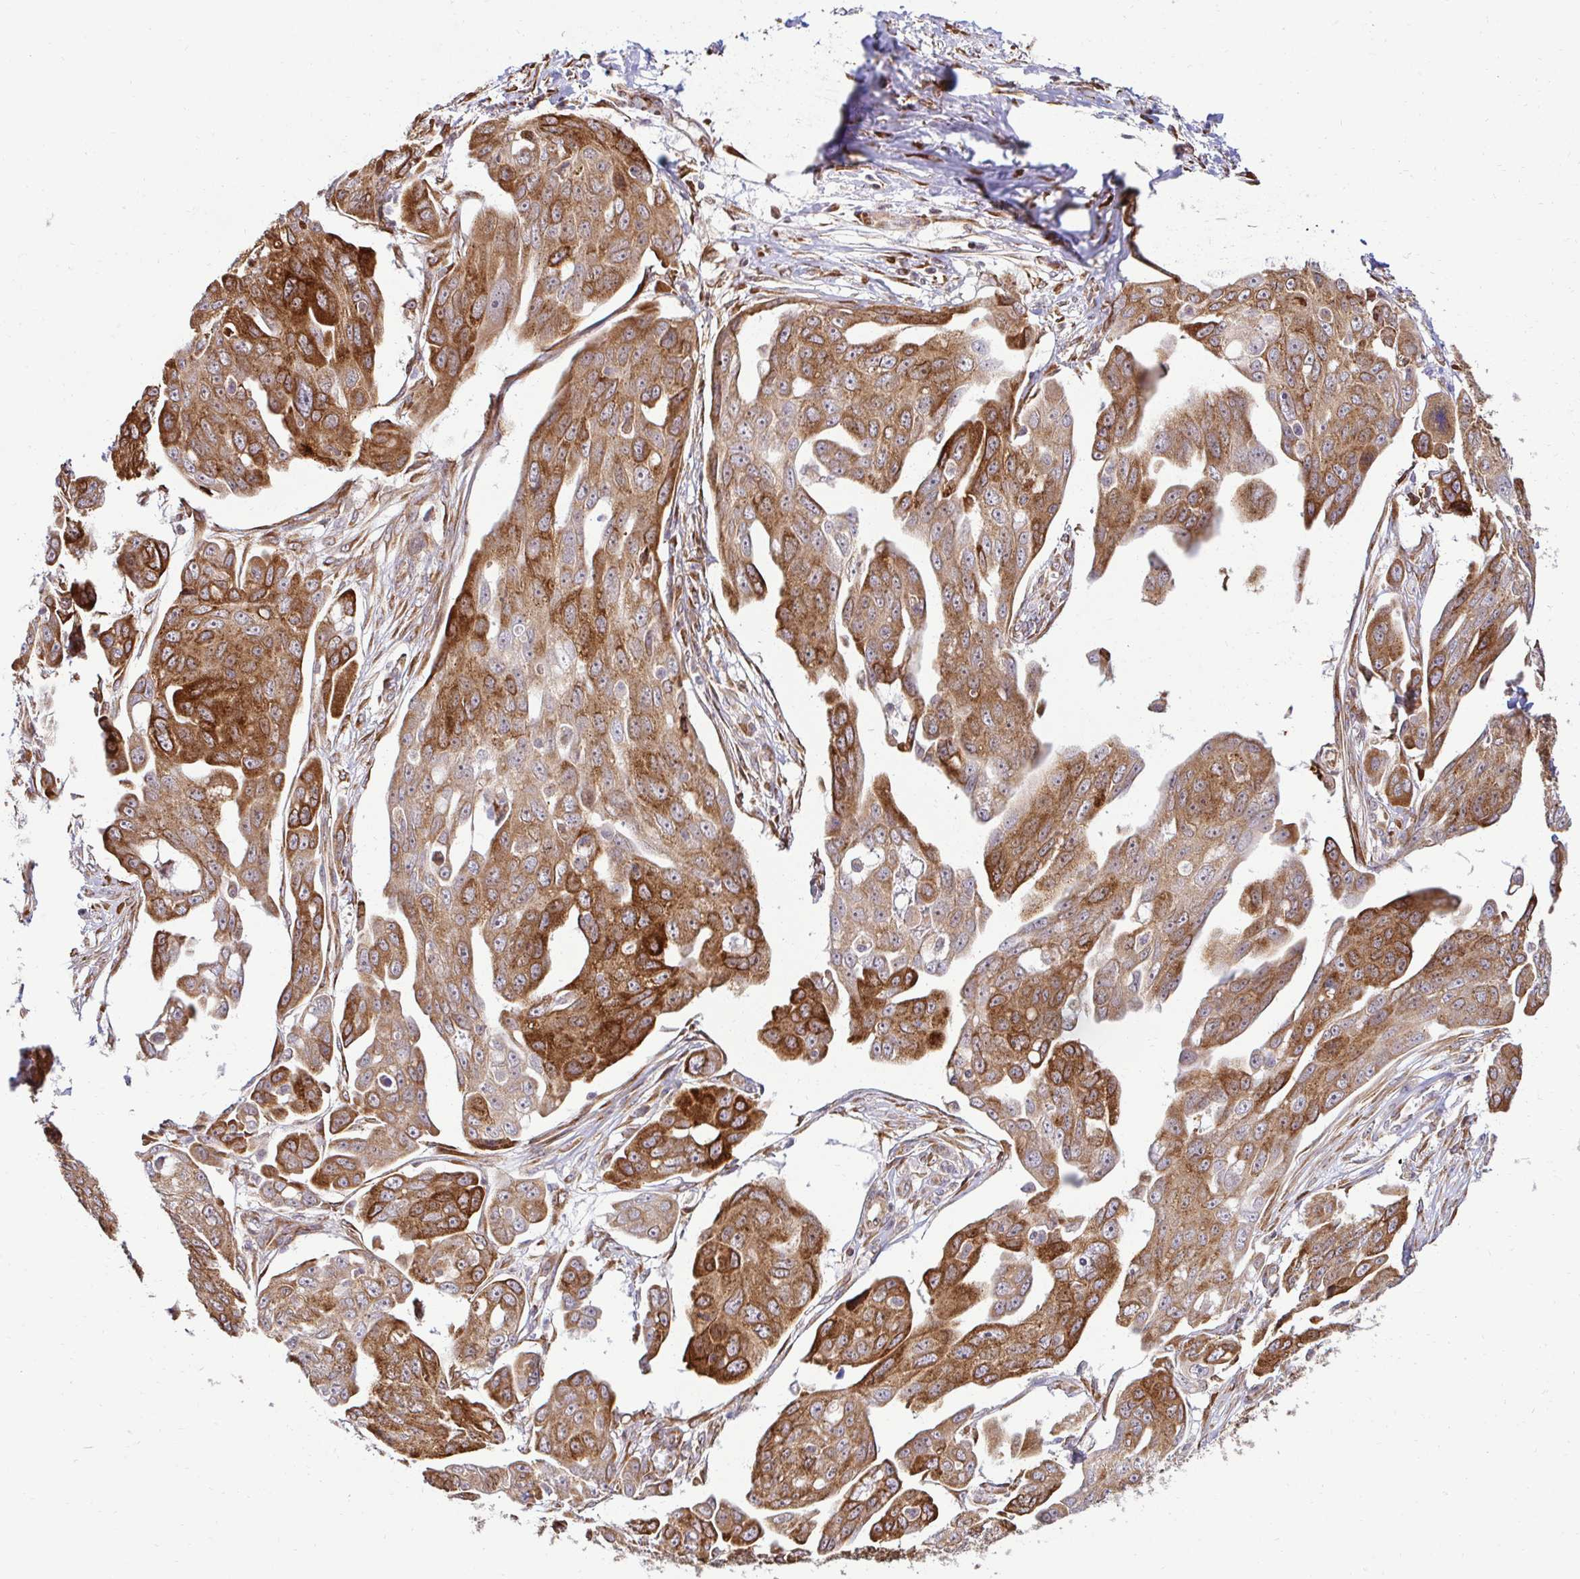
{"staining": {"intensity": "strong", "quantity": ">75%", "location": "cytoplasmic/membranous"}, "tissue": "ovarian cancer", "cell_type": "Tumor cells", "image_type": "cancer", "snomed": [{"axis": "morphology", "description": "Carcinoma, endometroid"}, {"axis": "topography", "description": "Ovary"}], "caption": "DAB (3,3'-diaminobenzidine) immunohistochemical staining of ovarian endometroid carcinoma reveals strong cytoplasmic/membranous protein positivity in about >75% of tumor cells.", "gene": "HPS1", "patient": {"sex": "female", "age": 70}}